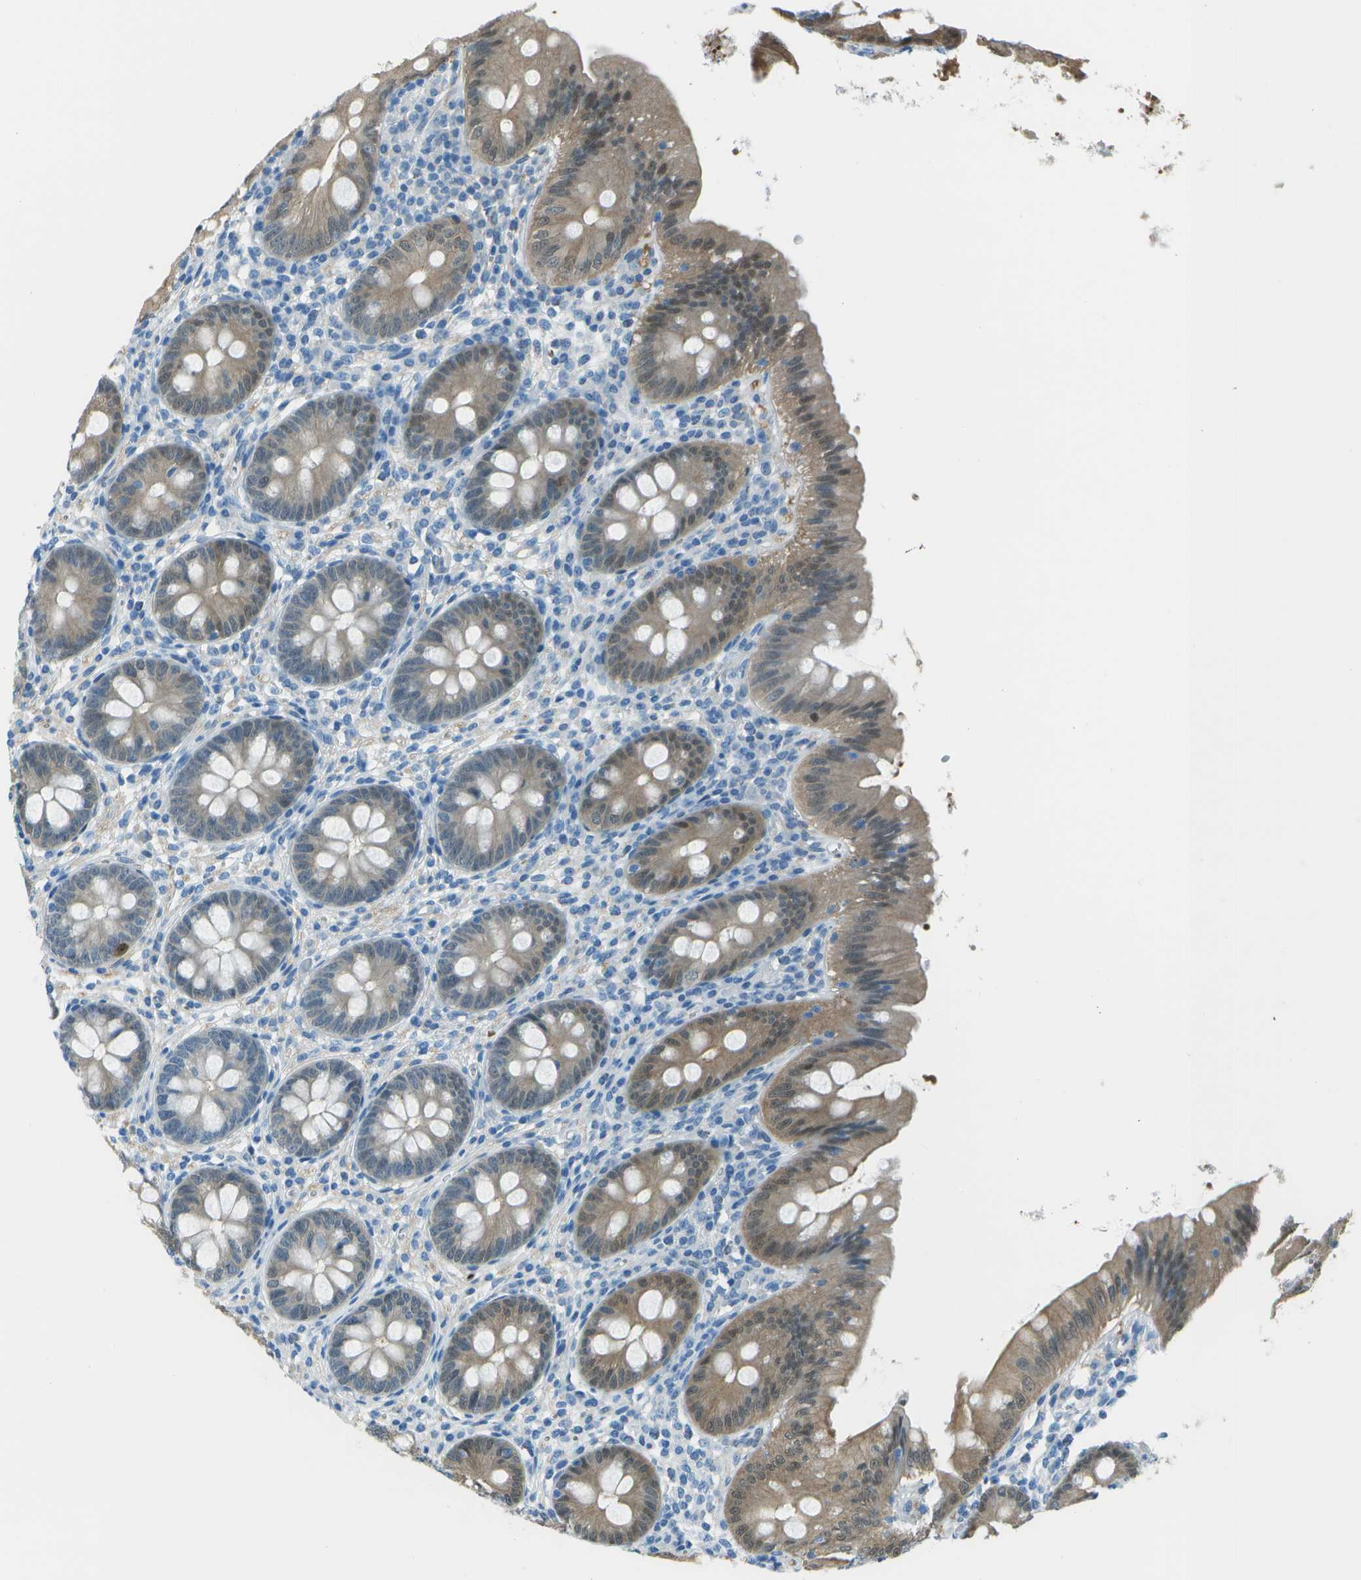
{"staining": {"intensity": "weak", "quantity": "25%-75%", "location": "cytoplasmic/membranous"}, "tissue": "appendix", "cell_type": "Glandular cells", "image_type": "normal", "snomed": [{"axis": "morphology", "description": "Normal tissue, NOS"}, {"axis": "topography", "description": "Appendix"}], "caption": "Protein staining of unremarkable appendix reveals weak cytoplasmic/membranous positivity in about 25%-75% of glandular cells.", "gene": "ASL", "patient": {"sex": "male", "age": 56}}